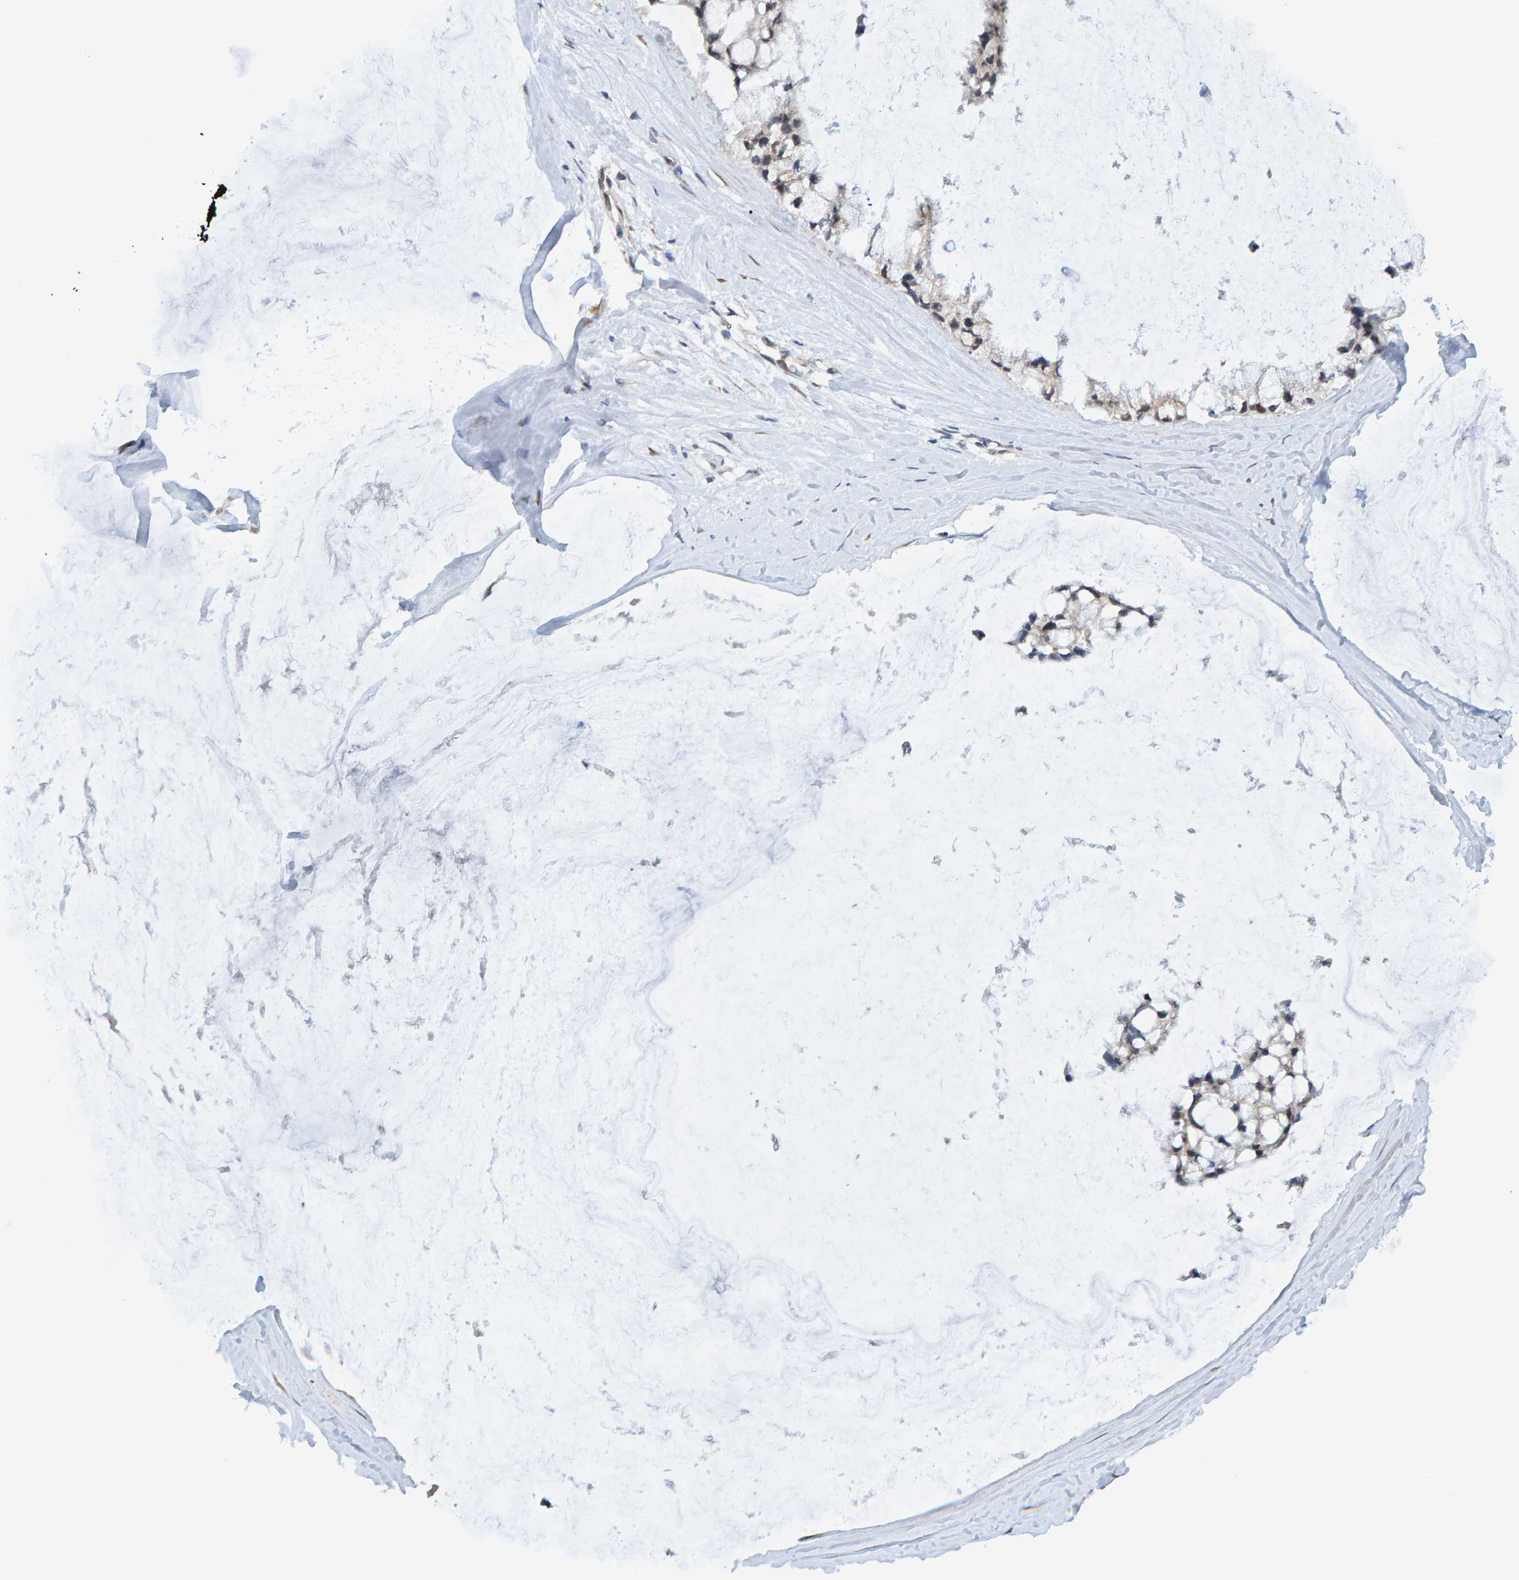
{"staining": {"intensity": "weak", "quantity": "<25%", "location": "cytoplasmic/membranous"}, "tissue": "ovarian cancer", "cell_type": "Tumor cells", "image_type": "cancer", "snomed": [{"axis": "morphology", "description": "Cystadenocarcinoma, mucinous, NOS"}, {"axis": "topography", "description": "Ovary"}], "caption": "Immunohistochemistry of human ovarian cancer demonstrates no positivity in tumor cells. (Stains: DAB (3,3'-diaminobenzidine) immunohistochemistry (IHC) with hematoxylin counter stain, Microscopy: brightfield microscopy at high magnification).", "gene": "SCRN2", "patient": {"sex": "female", "age": 39}}